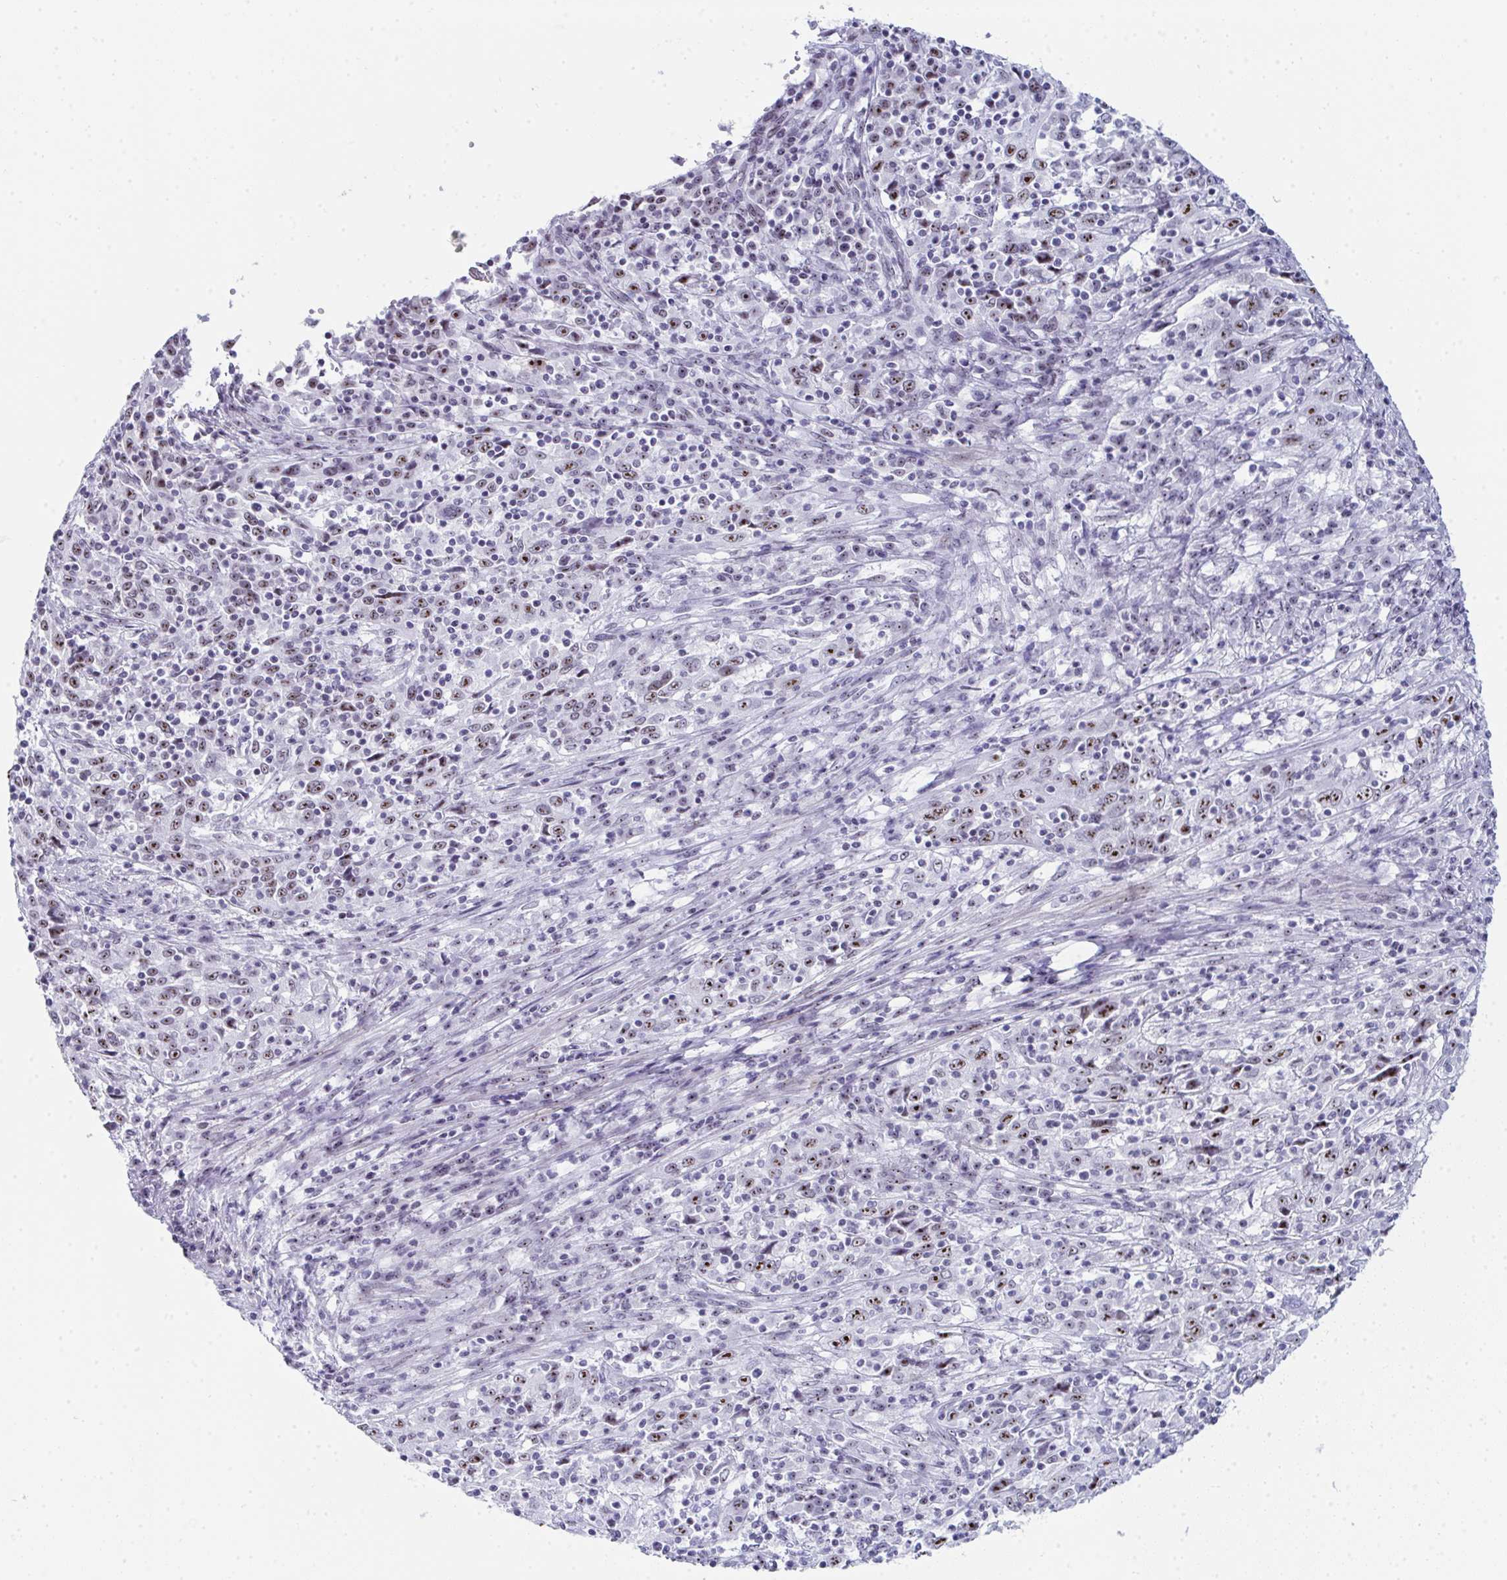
{"staining": {"intensity": "moderate", "quantity": ">75%", "location": "nuclear"}, "tissue": "cervical cancer", "cell_type": "Tumor cells", "image_type": "cancer", "snomed": [{"axis": "morphology", "description": "Squamous cell carcinoma, NOS"}, {"axis": "topography", "description": "Cervix"}], "caption": "Cervical cancer (squamous cell carcinoma) stained with DAB (3,3'-diaminobenzidine) immunohistochemistry demonstrates medium levels of moderate nuclear positivity in approximately >75% of tumor cells.", "gene": "NOP10", "patient": {"sex": "female", "age": 46}}